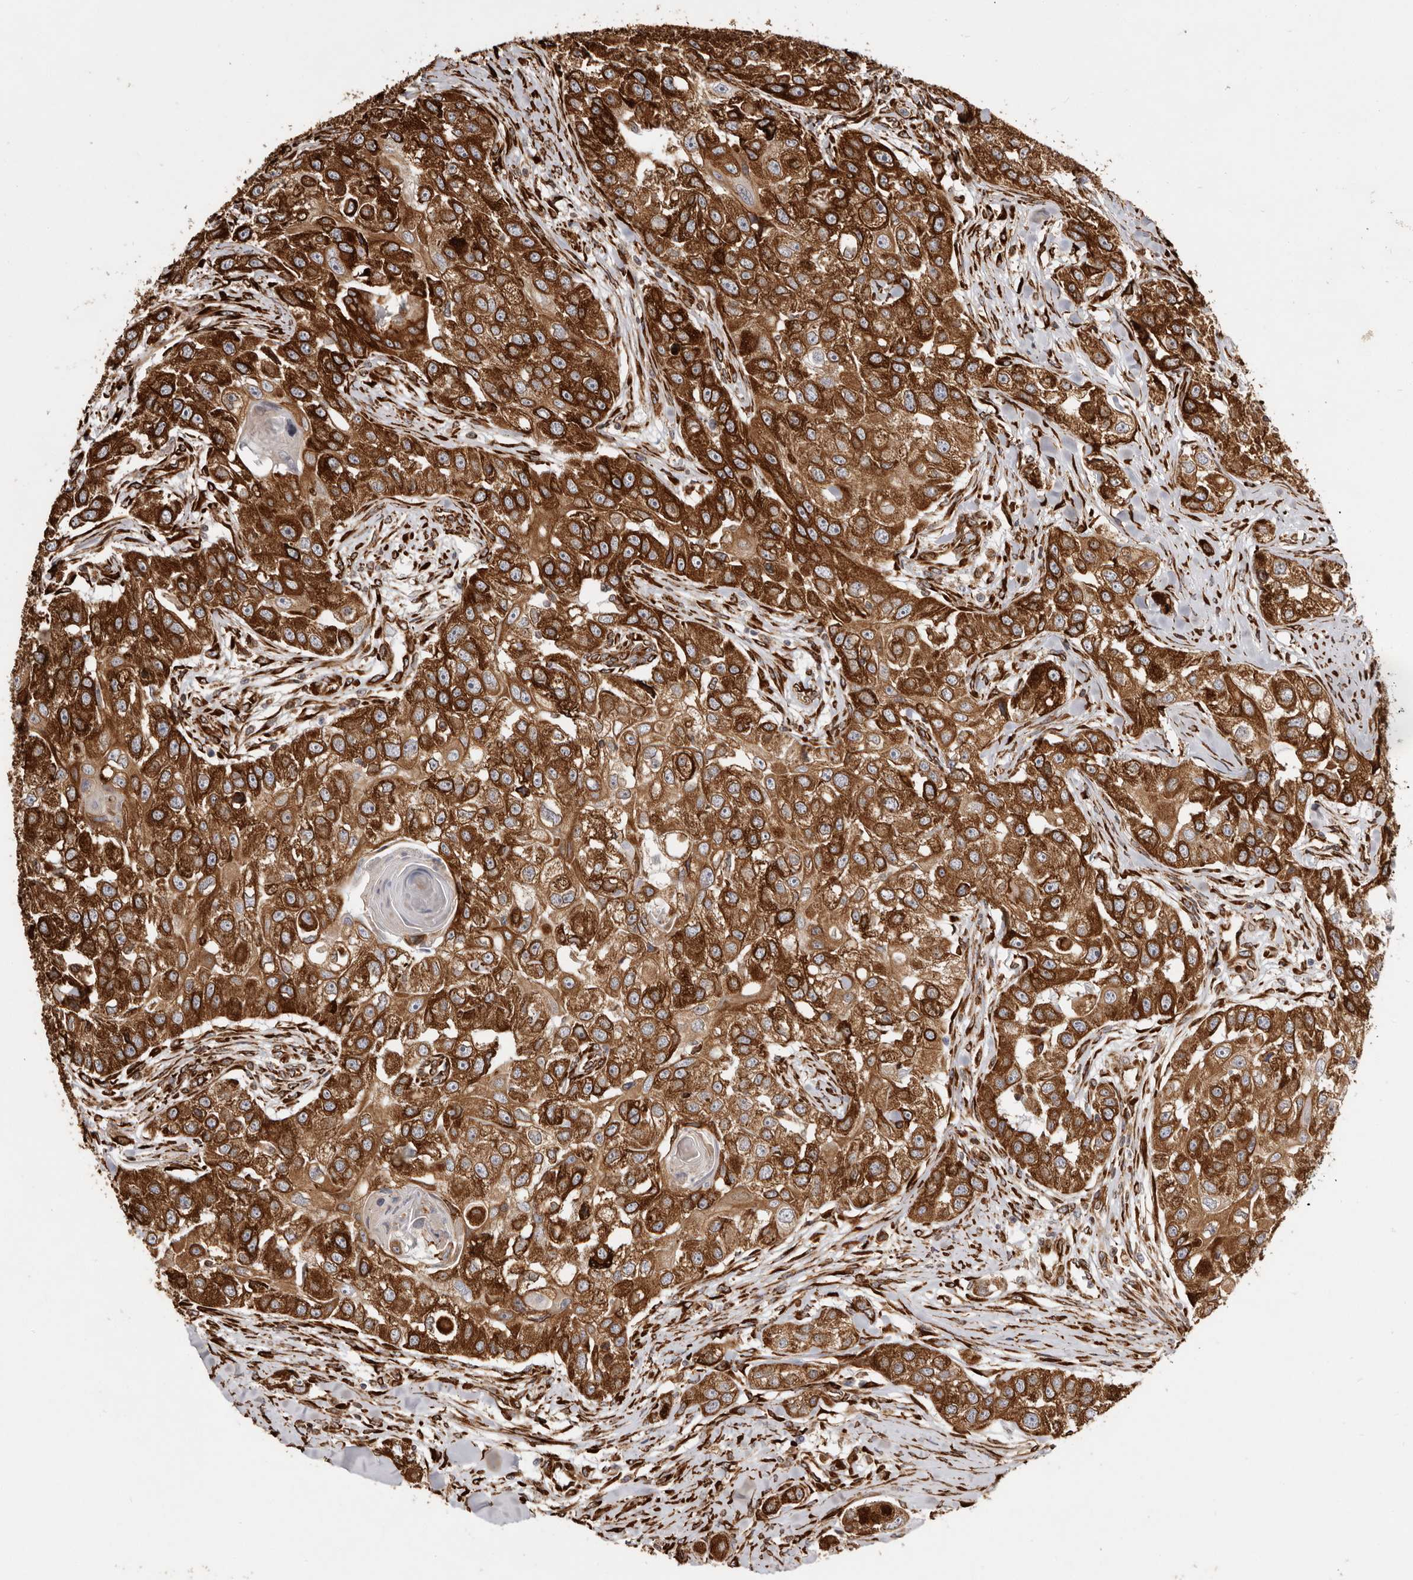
{"staining": {"intensity": "strong", "quantity": ">75%", "location": "cytoplasmic/membranous"}, "tissue": "head and neck cancer", "cell_type": "Tumor cells", "image_type": "cancer", "snomed": [{"axis": "morphology", "description": "Normal tissue, NOS"}, {"axis": "morphology", "description": "Squamous cell carcinoma, NOS"}, {"axis": "topography", "description": "Skeletal muscle"}, {"axis": "topography", "description": "Head-Neck"}], "caption": "Immunohistochemical staining of head and neck cancer reveals high levels of strong cytoplasmic/membranous protein staining in approximately >75% of tumor cells.", "gene": "WDTC1", "patient": {"sex": "male", "age": 51}}